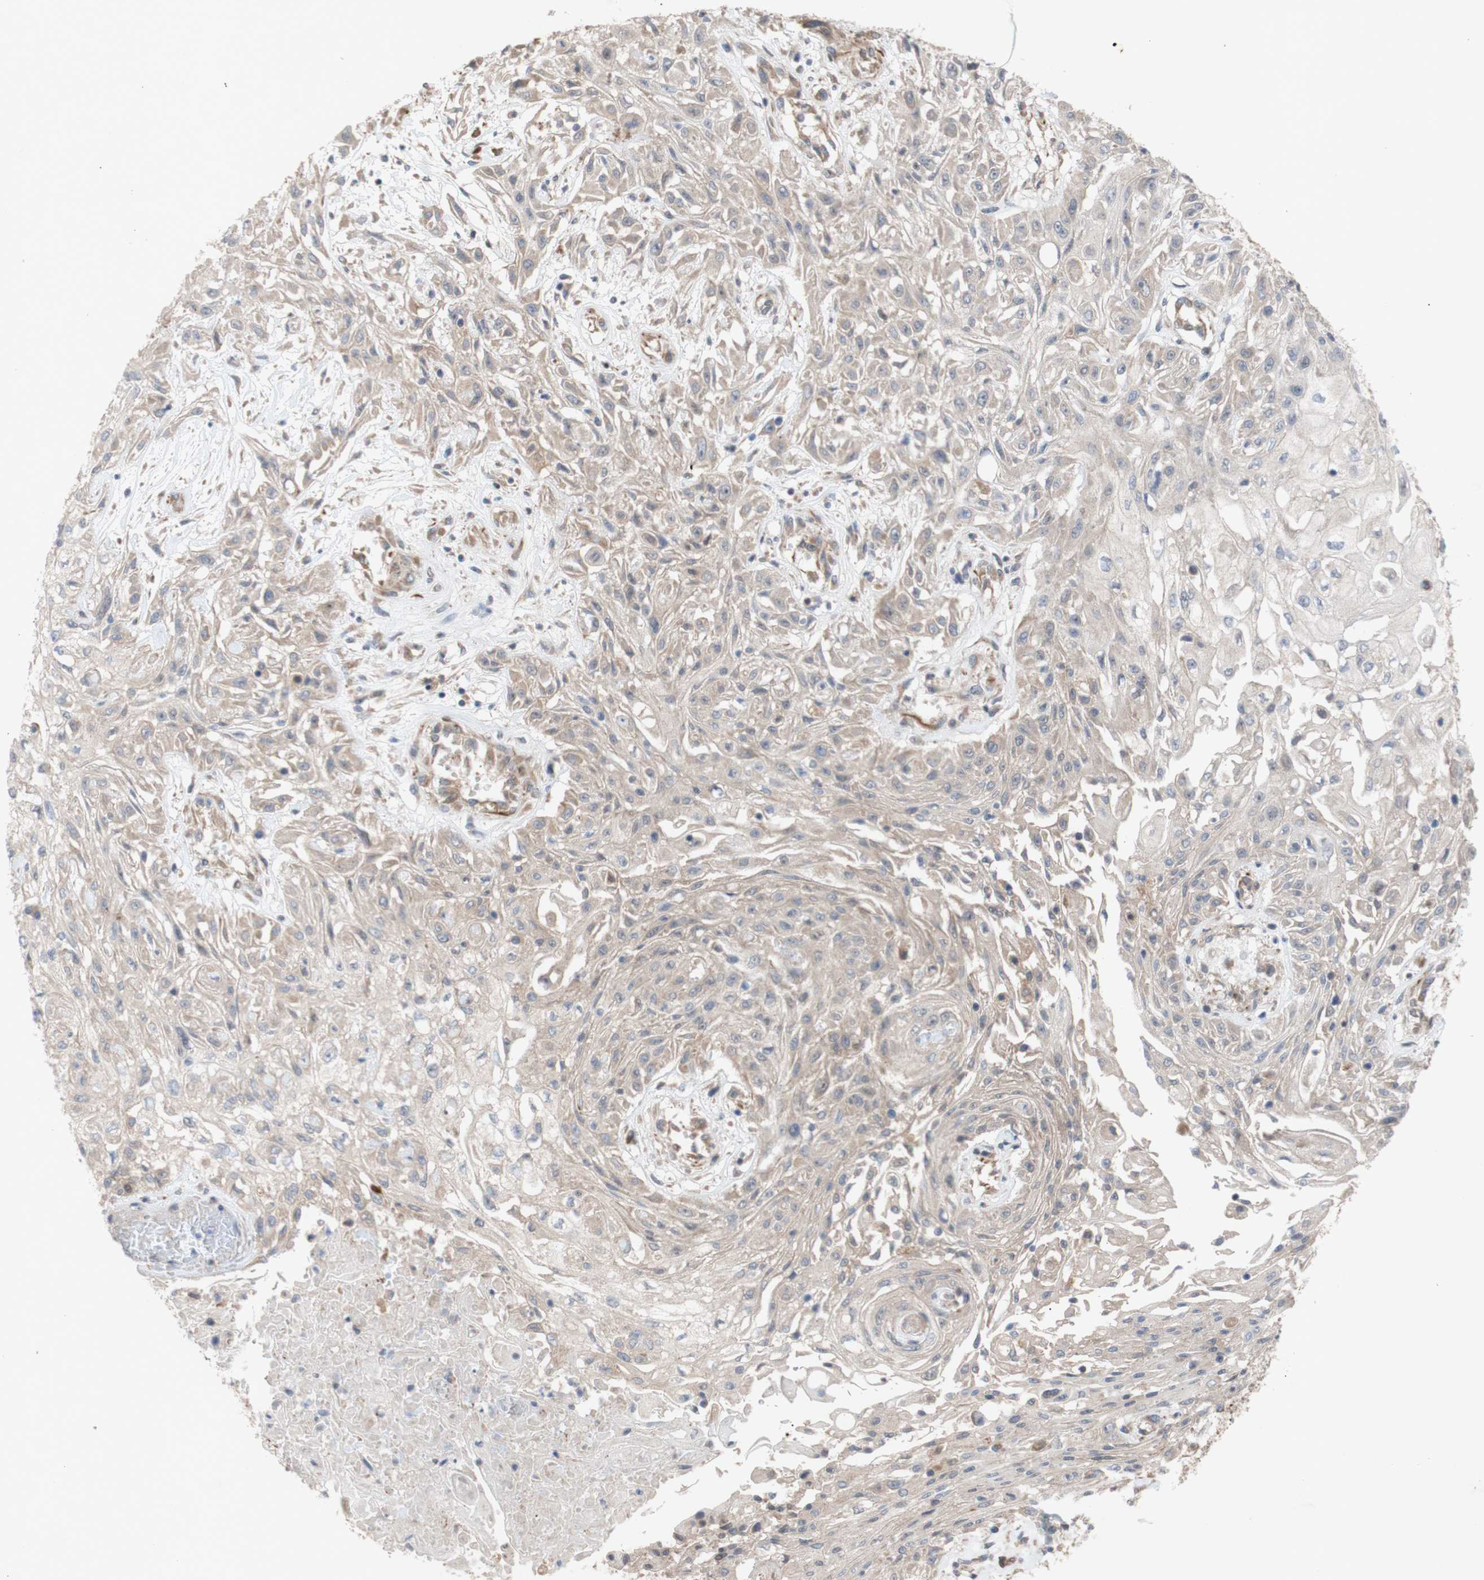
{"staining": {"intensity": "moderate", "quantity": "25%-75%", "location": "cytoplasmic/membranous"}, "tissue": "skin cancer", "cell_type": "Tumor cells", "image_type": "cancer", "snomed": [{"axis": "morphology", "description": "Squamous cell carcinoma, NOS"}, {"axis": "topography", "description": "Skin"}], "caption": "Immunohistochemistry (IHC) micrograph of neoplastic tissue: skin cancer stained using IHC shows medium levels of moderate protein expression localized specifically in the cytoplasmic/membranous of tumor cells, appearing as a cytoplasmic/membranous brown color.", "gene": "EIF2S3", "patient": {"sex": "male", "age": 75}}